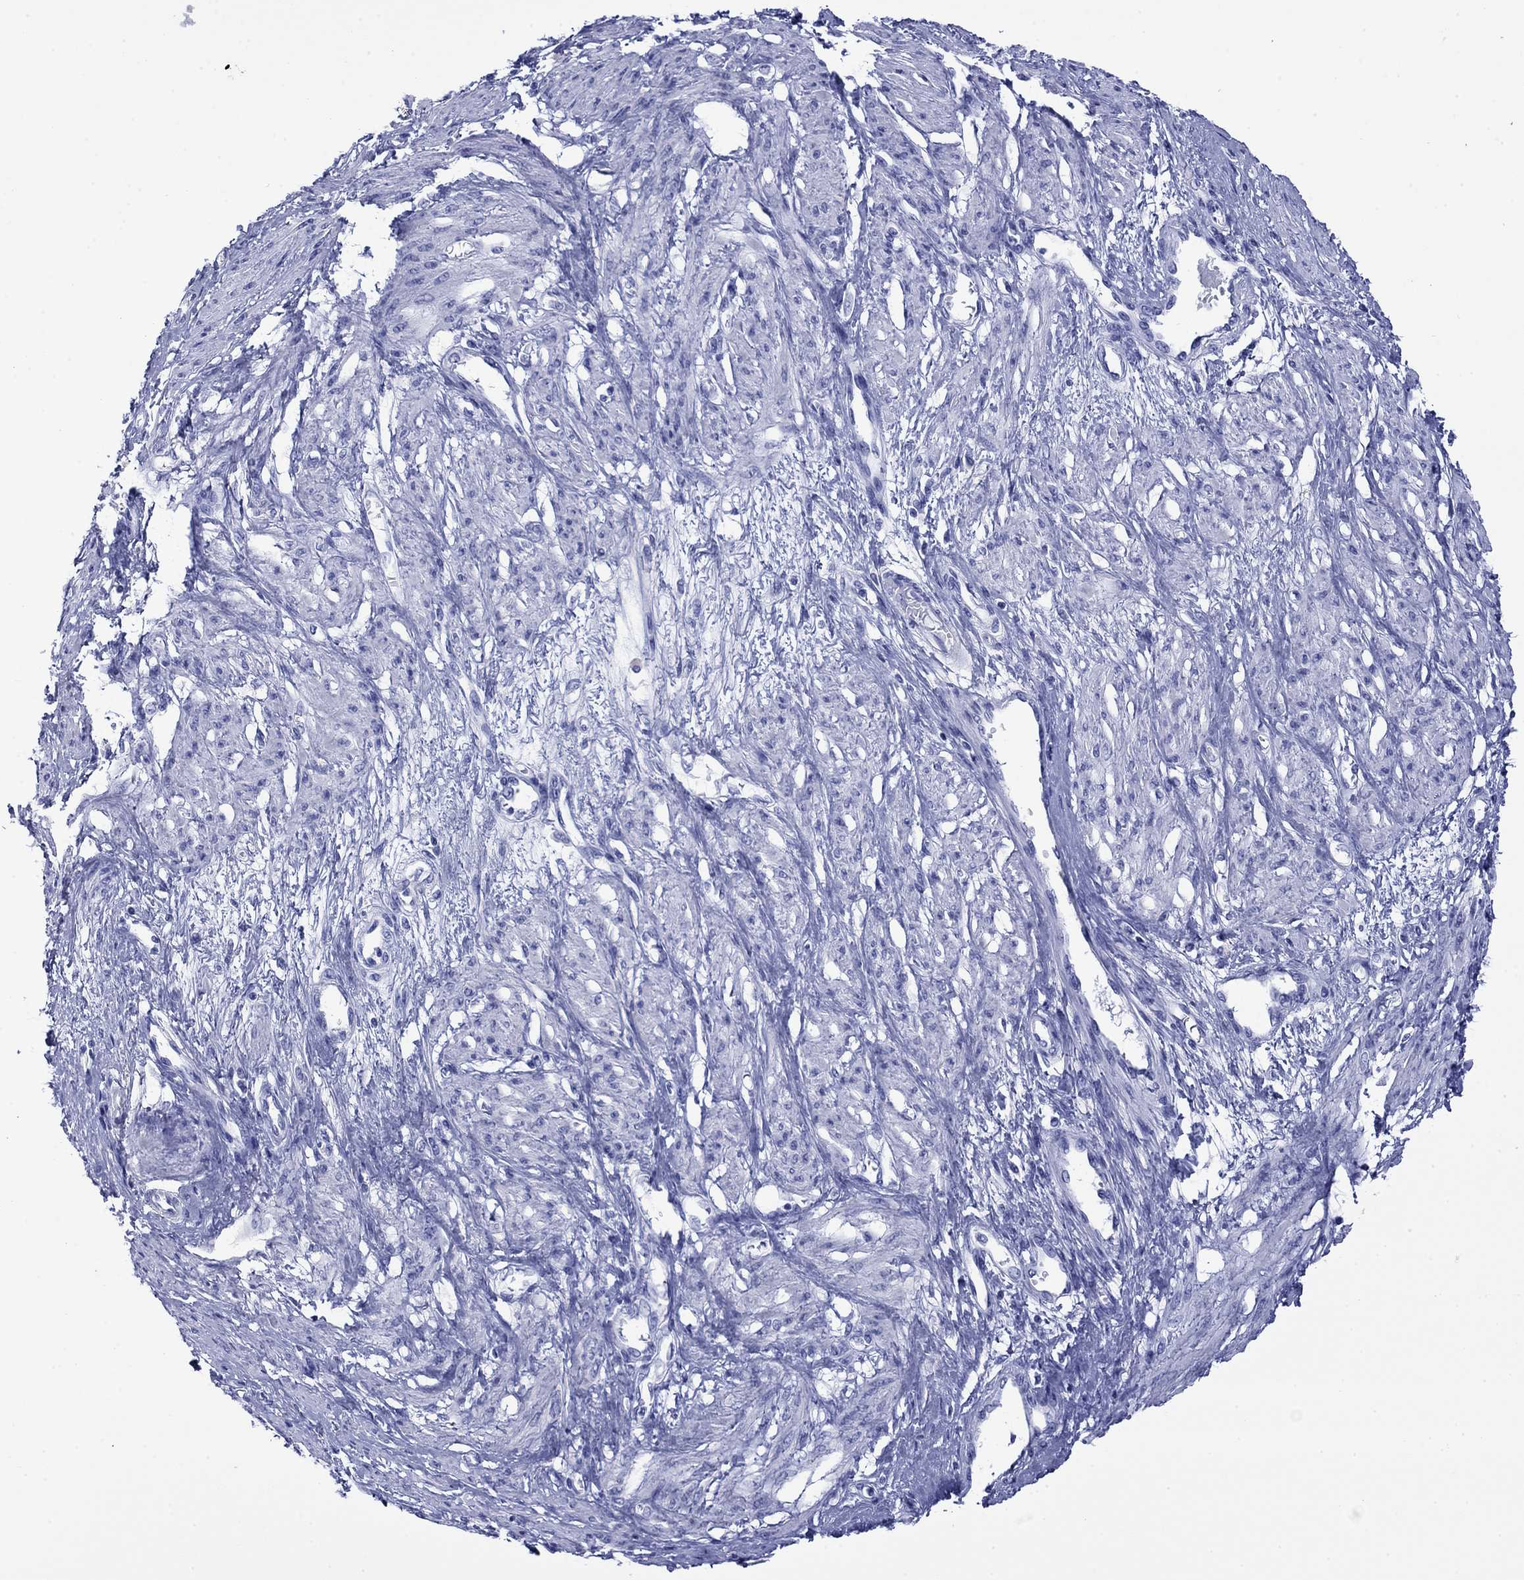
{"staining": {"intensity": "negative", "quantity": "none", "location": "none"}, "tissue": "smooth muscle", "cell_type": "Smooth muscle cells", "image_type": "normal", "snomed": [{"axis": "morphology", "description": "Normal tissue, NOS"}, {"axis": "topography", "description": "Smooth muscle"}, {"axis": "topography", "description": "Uterus"}], "caption": "Immunohistochemistry histopathology image of unremarkable human smooth muscle stained for a protein (brown), which demonstrates no expression in smooth muscle cells. The staining is performed using DAB (3,3'-diaminobenzidine) brown chromogen with nuclei counter-stained in using hematoxylin.", "gene": "GIP", "patient": {"sex": "female", "age": 39}}